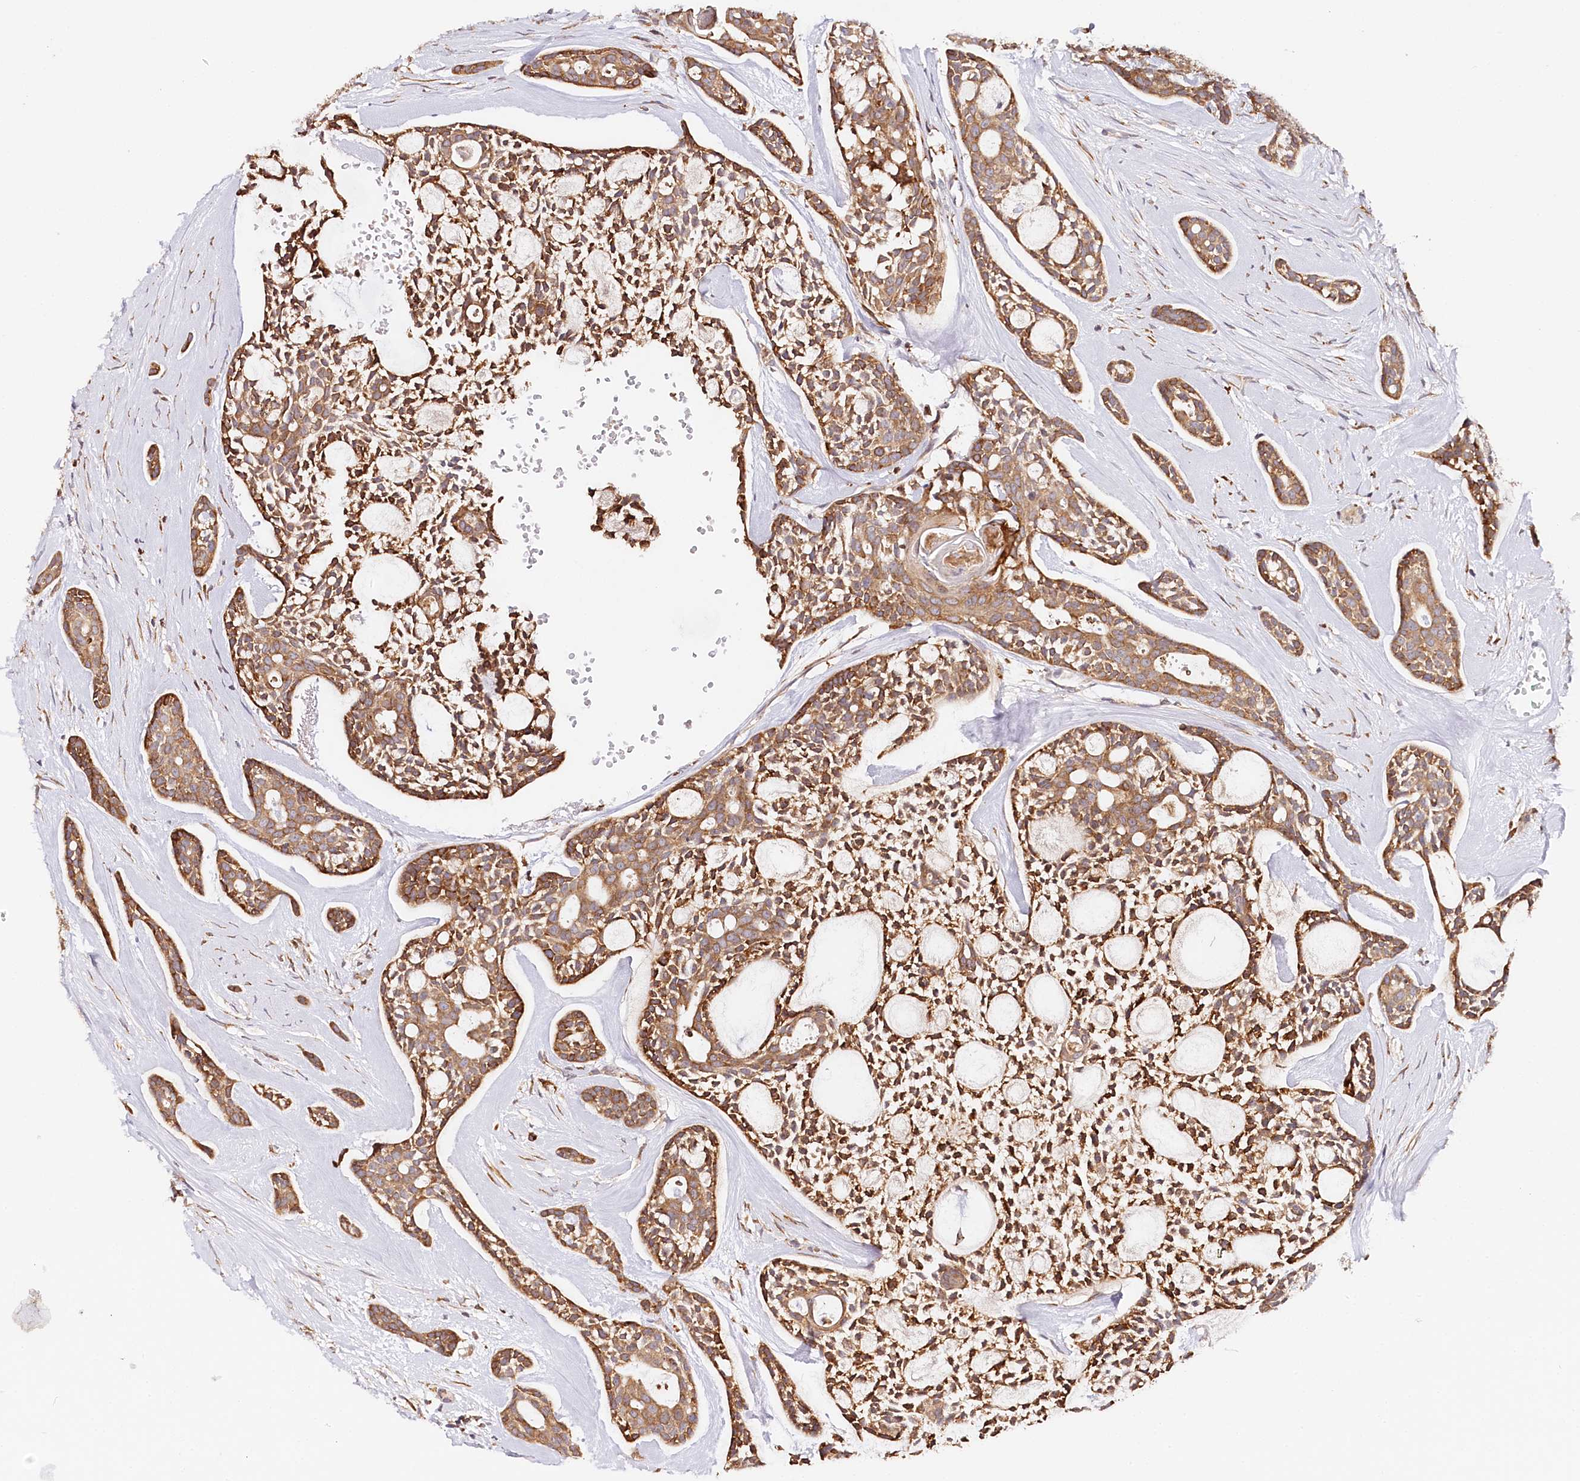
{"staining": {"intensity": "moderate", "quantity": ">75%", "location": "cytoplasmic/membranous"}, "tissue": "head and neck cancer", "cell_type": "Tumor cells", "image_type": "cancer", "snomed": [{"axis": "morphology", "description": "Adenocarcinoma, NOS"}, {"axis": "topography", "description": "Subcutis"}, {"axis": "topography", "description": "Head-Neck"}], "caption": "Immunohistochemistry (IHC) of human head and neck adenocarcinoma displays medium levels of moderate cytoplasmic/membranous staining in about >75% of tumor cells.", "gene": "VEGFA", "patient": {"sex": "female", "age": 73}}